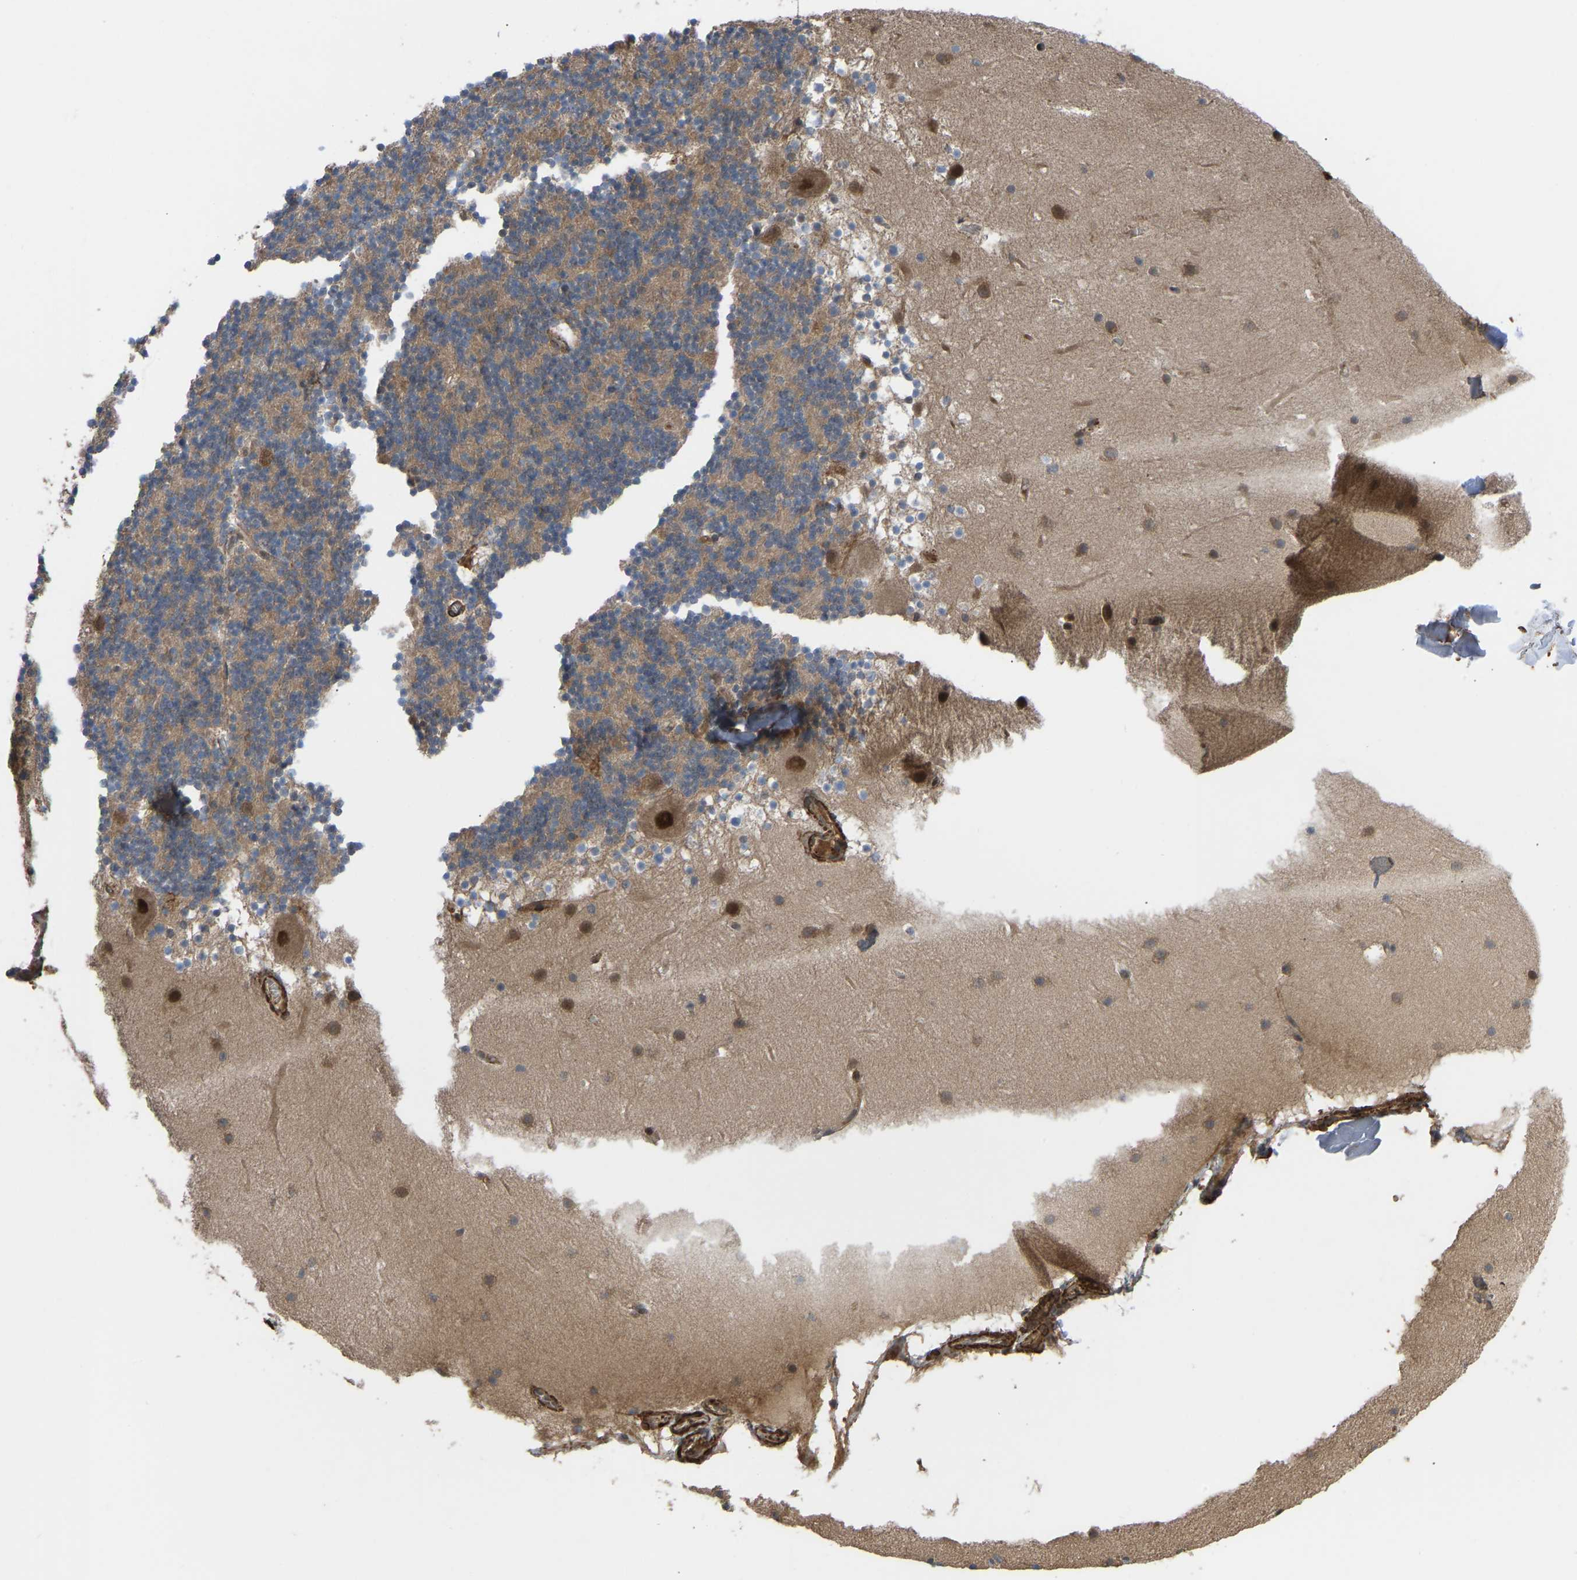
{"staining": {"intensity": "moderate", "quantity": ">75%", "location": "cytoplasmic/membranous"}, "tissue": "cerebellum", "cell_type": "Cells in granular layer", "image_type": "normal", "snomed": [{"axis": "morphology", "description": "Normal tissue, NOS"}, {"axis": "topography", "description": "Cerebellum"}], "caption": "This micrograph reveals IHC staining of unremarkable human cerebellum, with medium moderate cytoplasmic/membranous staining in approximately >75% of cells in granular layer.", "gene": "CYP7B1", "patient": {"sex": "male", "age": 45}}